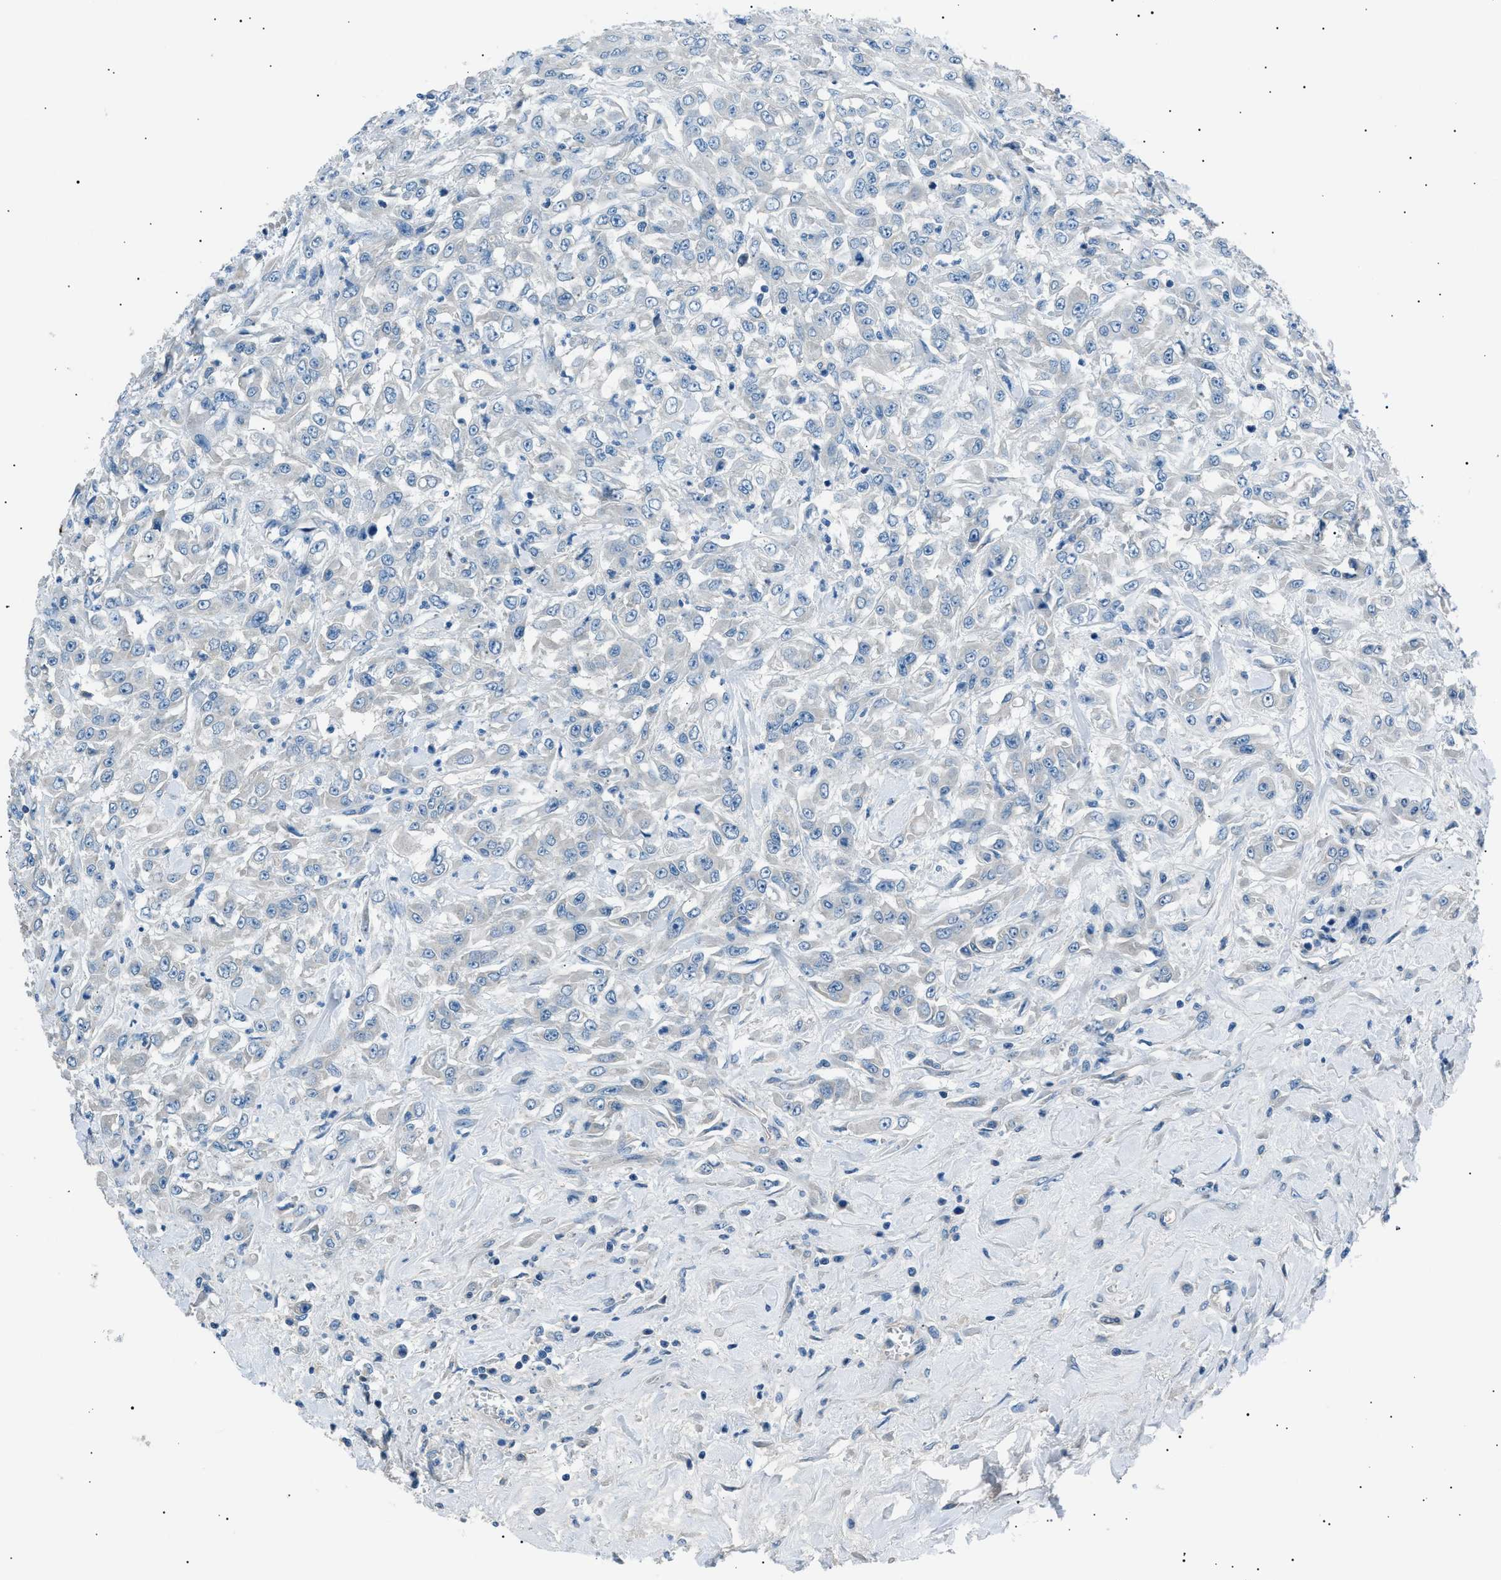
{"staining": {"intensity": "negative", "quantity": "none", "location": "none"}, "tissue": "urothelial cancer", "cell_type": "Tumor cells", "image_type": "cancer", "snomed": [{"axis": "morphology", "description": "Urothelial carcinoma, High grade"}, {"axis": "topography", "description": "Urinary bladder"}], "caption": "A photomicrograph of urothelial cancer stained for a protein shows no brown staining in tumor cells. The staining was performed using DAB to visualize the protein expression in brown, while the nuclei were stained in blue with hematoxylin (Magnification: 20x).", "gene": "LRRC37B", "patient": {"sex": "male", "age": 46}}